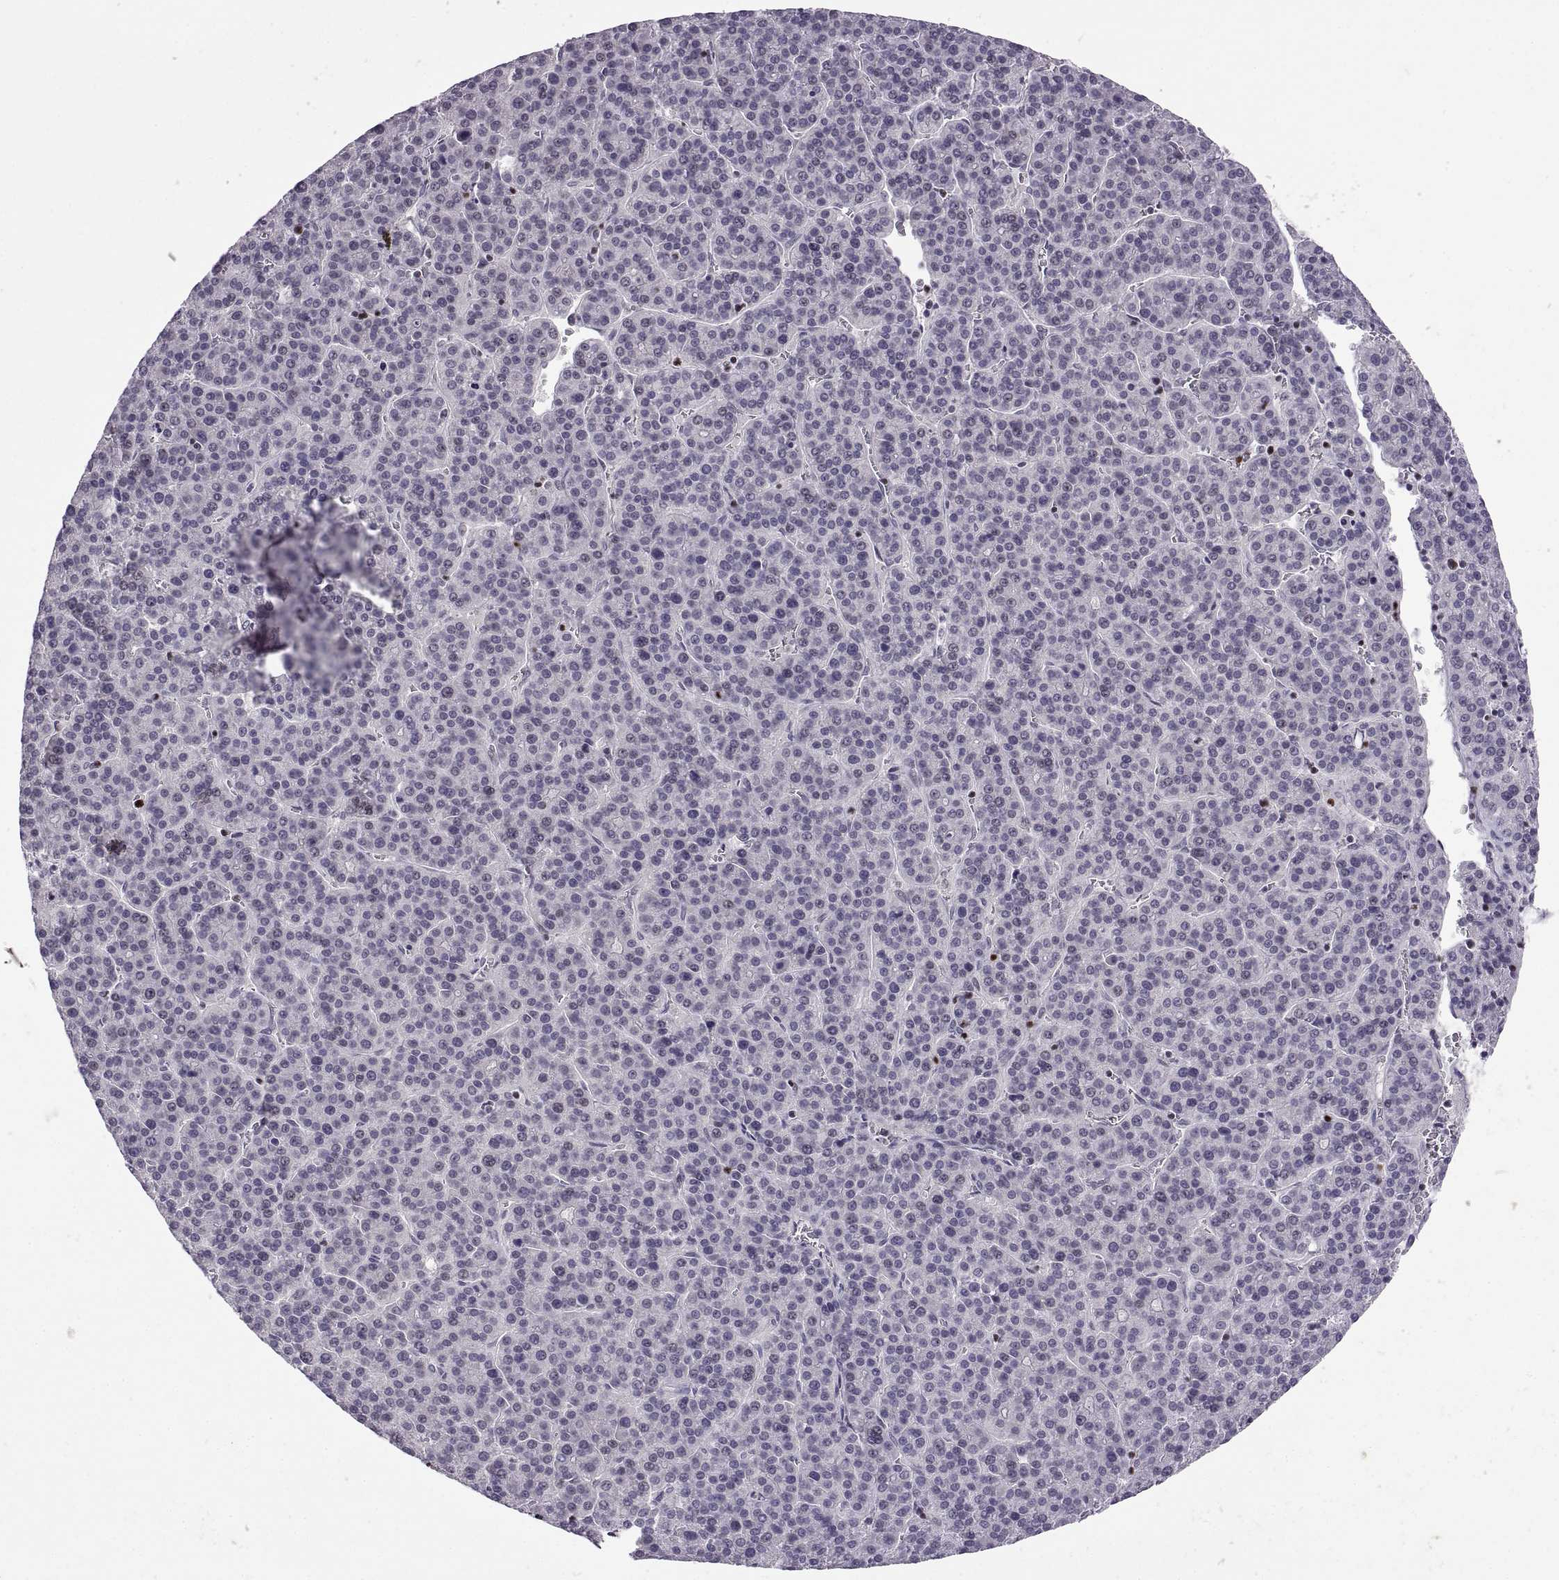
{"staining": {"intensity": "negative", "quantity": "none", "location": "none"}, "tissue": "liver cancer", "cell_type": "Tumor cells", "image_type": "cancer", "snomed": [{"axis": "morphology", "description": "Carcinoma, Hepatocellular, NOS"}, {"axis": "topography", "description": "Liver"}], "caption": "Human liver cancer stained for a protein using IHC displays no positivity in tumor cells.", "gene": "NEK2", "patient": {"sex": "female", "age": 58}}